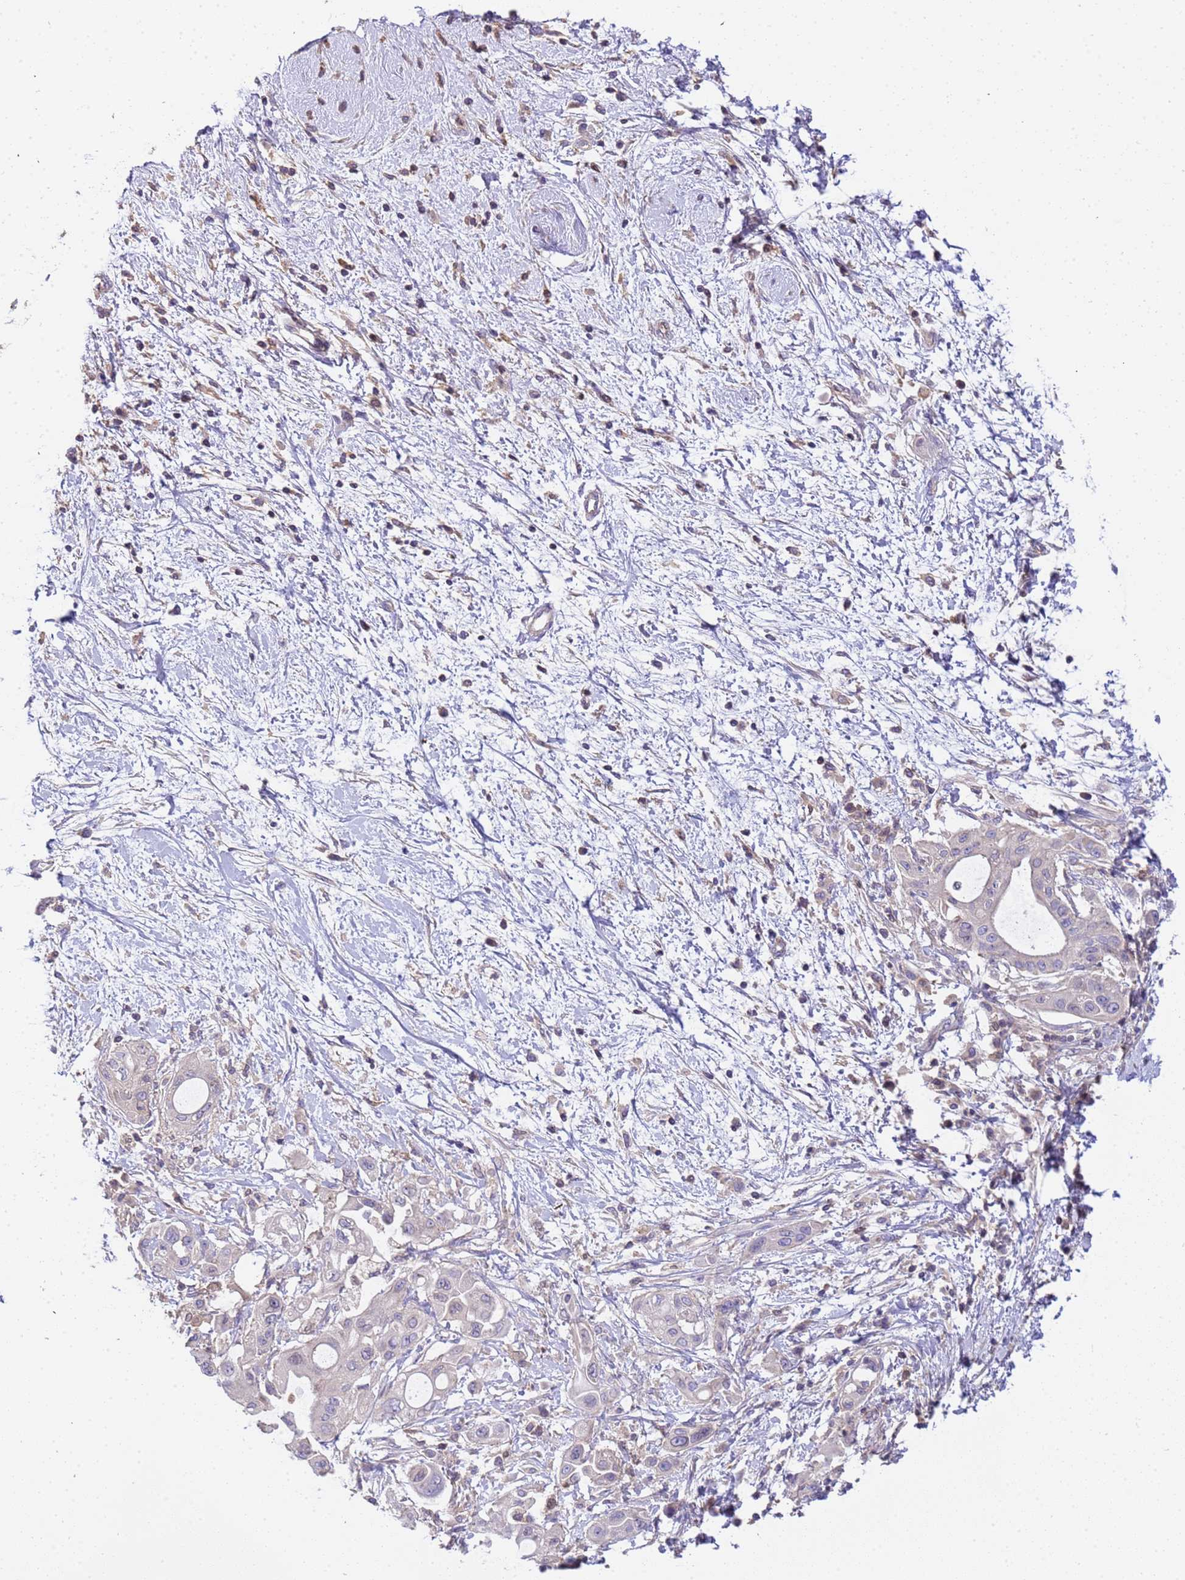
{"staining": {"intensity": "negative", "quantity": "none", "location": "none"}, "tissue": "pancreatic cancer", "cell_type": "Tumor cells", "image_type": "cancer", "snomed": [{"axis": "morphology", "description": "Adenocarcinoma, NOS"}, {"axis": "topography", "description": "Pancreas"}], "caption": "DAB immunohistochemical staining of pancreatic cancer exhibits no significant expression in tumor cells.", "gene": "PLCXD3", "patient": {"sex": "male", "age": 68}}